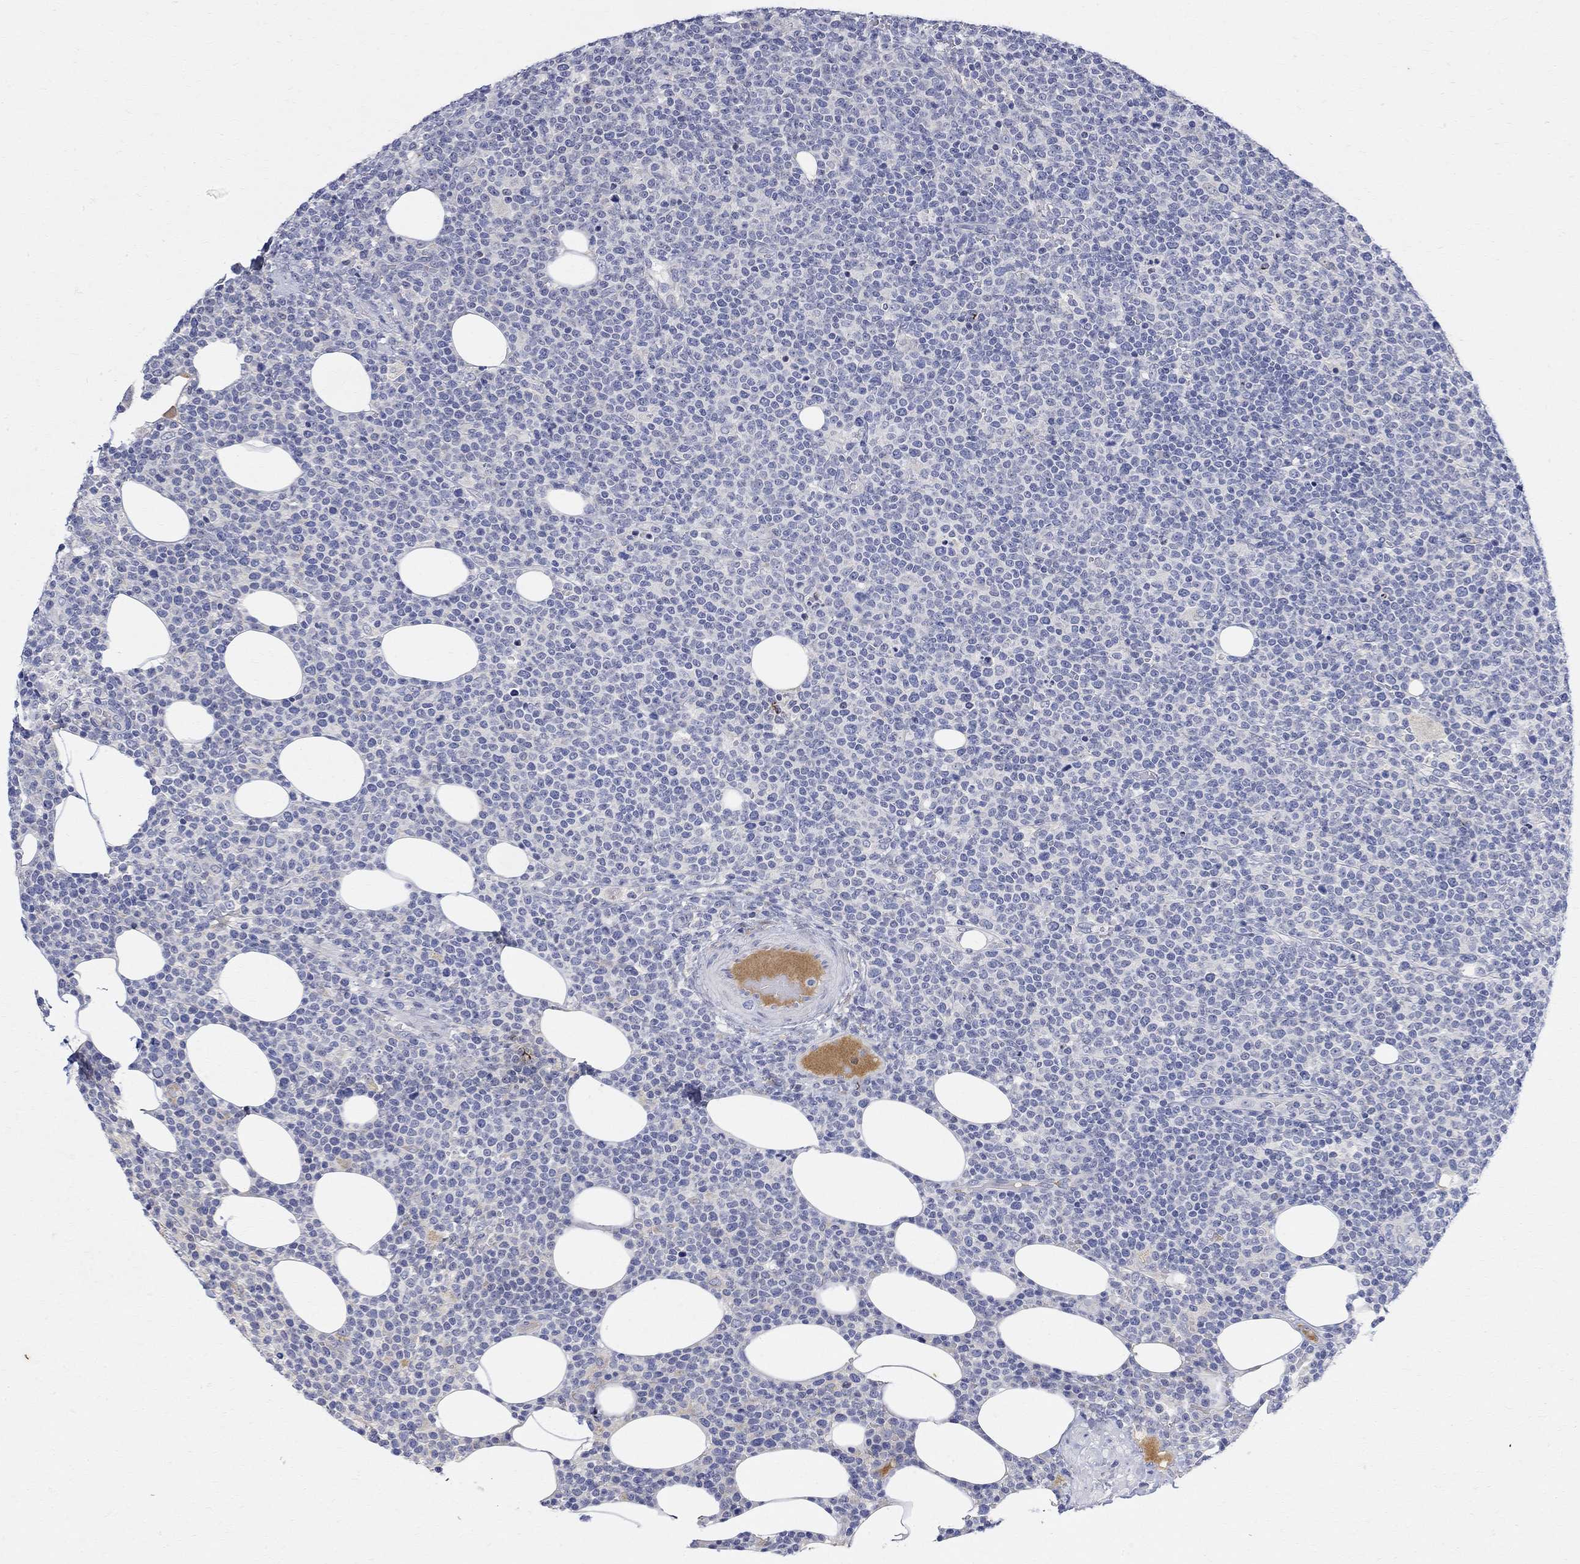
{"staining": {"intensity": "negative", "quantity": "none", "location": "none"}, "tissue": "lymphoma", "cell_type": "Tumor cells", "image_type": "cancer", "snomed": [{"axis": "morphology", "description": "Malignant lymphoma, non-Hodgkin's type, High grade"}, {"axis": "topography", "description": "Lymph node"}], "caption": "Lymphoma was stained to show a protein in brown. There is no significant positivity in tumor cells.", "gene": "FNDC5", "patient": {"sex": "male", "age": 61}}